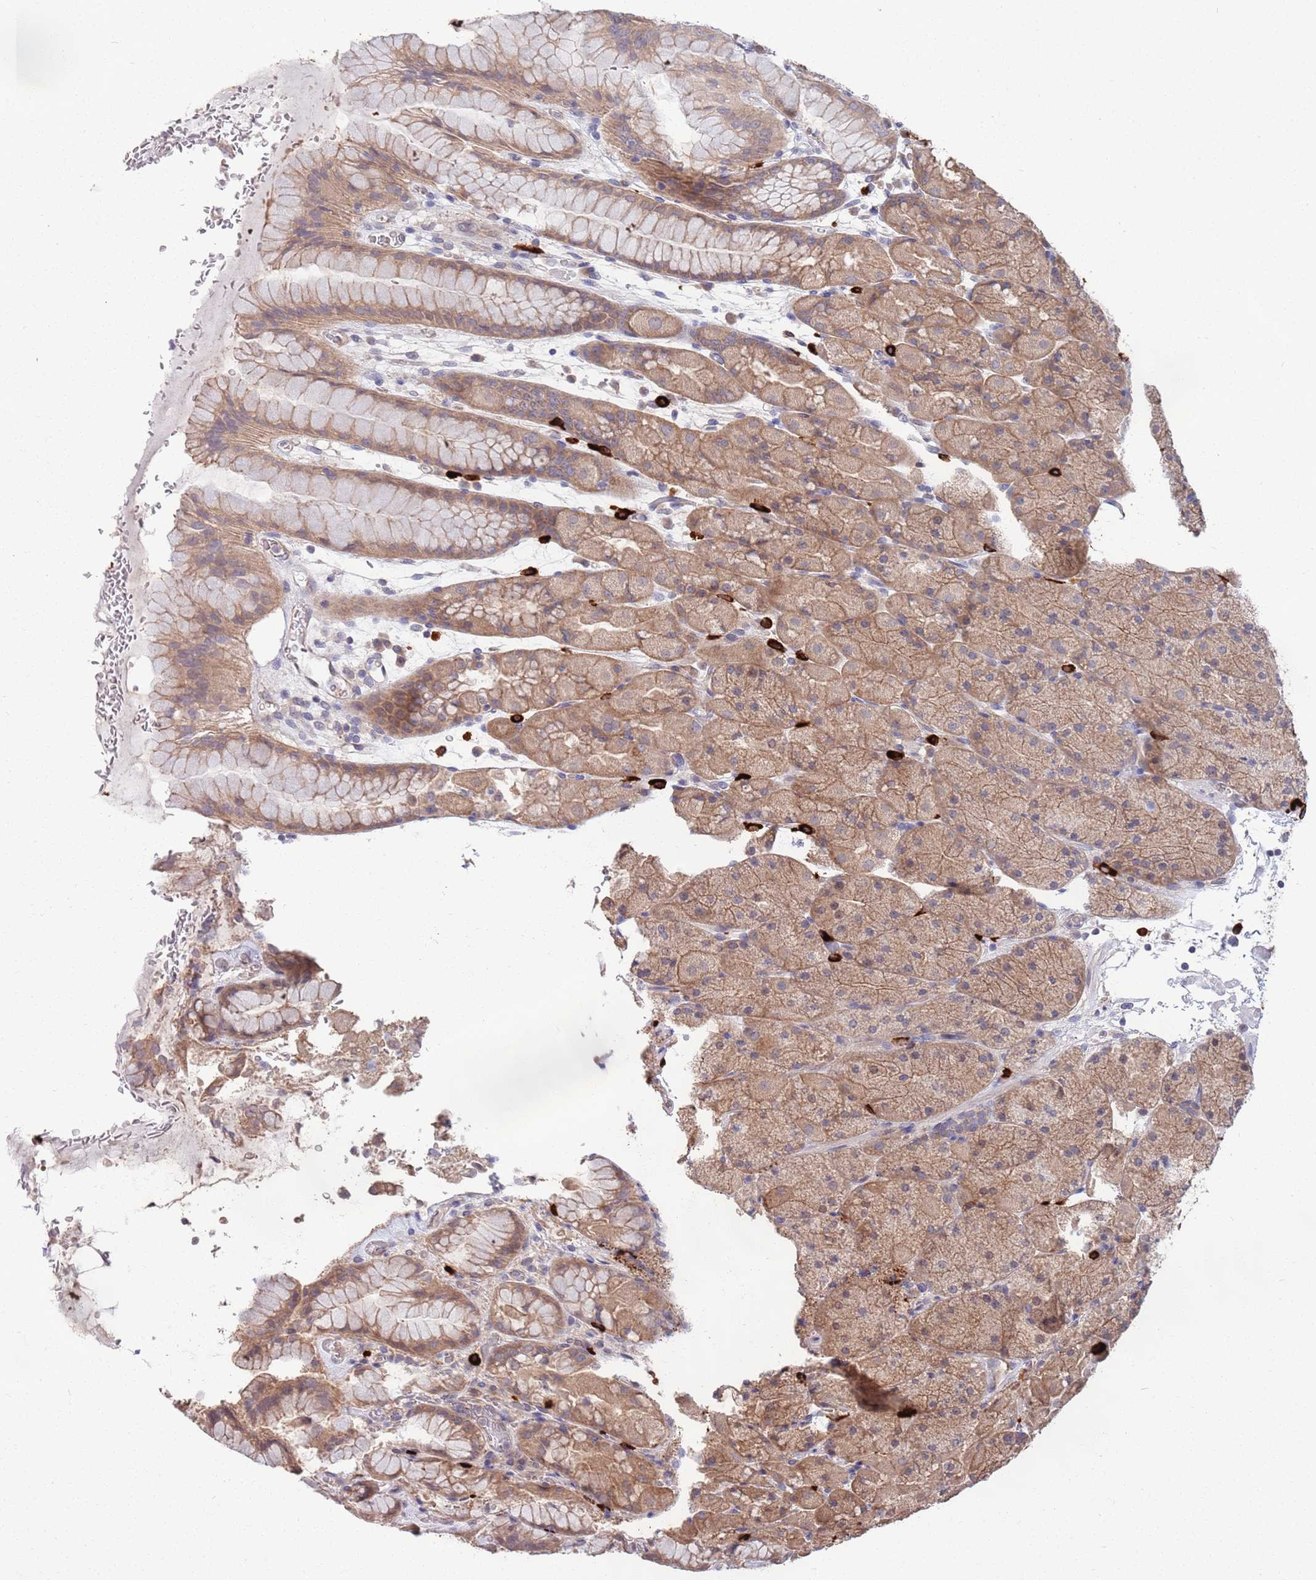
{"staining": {"intensity": "moderate", "quantity": ">75%", "location": "cytoplasmic/membranous"}, "tissue": "stomach", "cell_type": "Glandular cells", "image_type": "normal", "snomed": [{"axis": "morphology", "description": "Normal tissue, NOS"}, {"axis": "topography", "description": "Stomach, upper"}, {"axis": "topography", "description": "Stomach, lower"}], "caption": "Immunohistochemical staining of unremarkable stomach exhibits >75% levels of moderate cytoplasmic/membranous protein staining in approximately >75% of glandular cells.", "gene": "MARVELD2", "patient": {"sex": "male", "age": 67}}